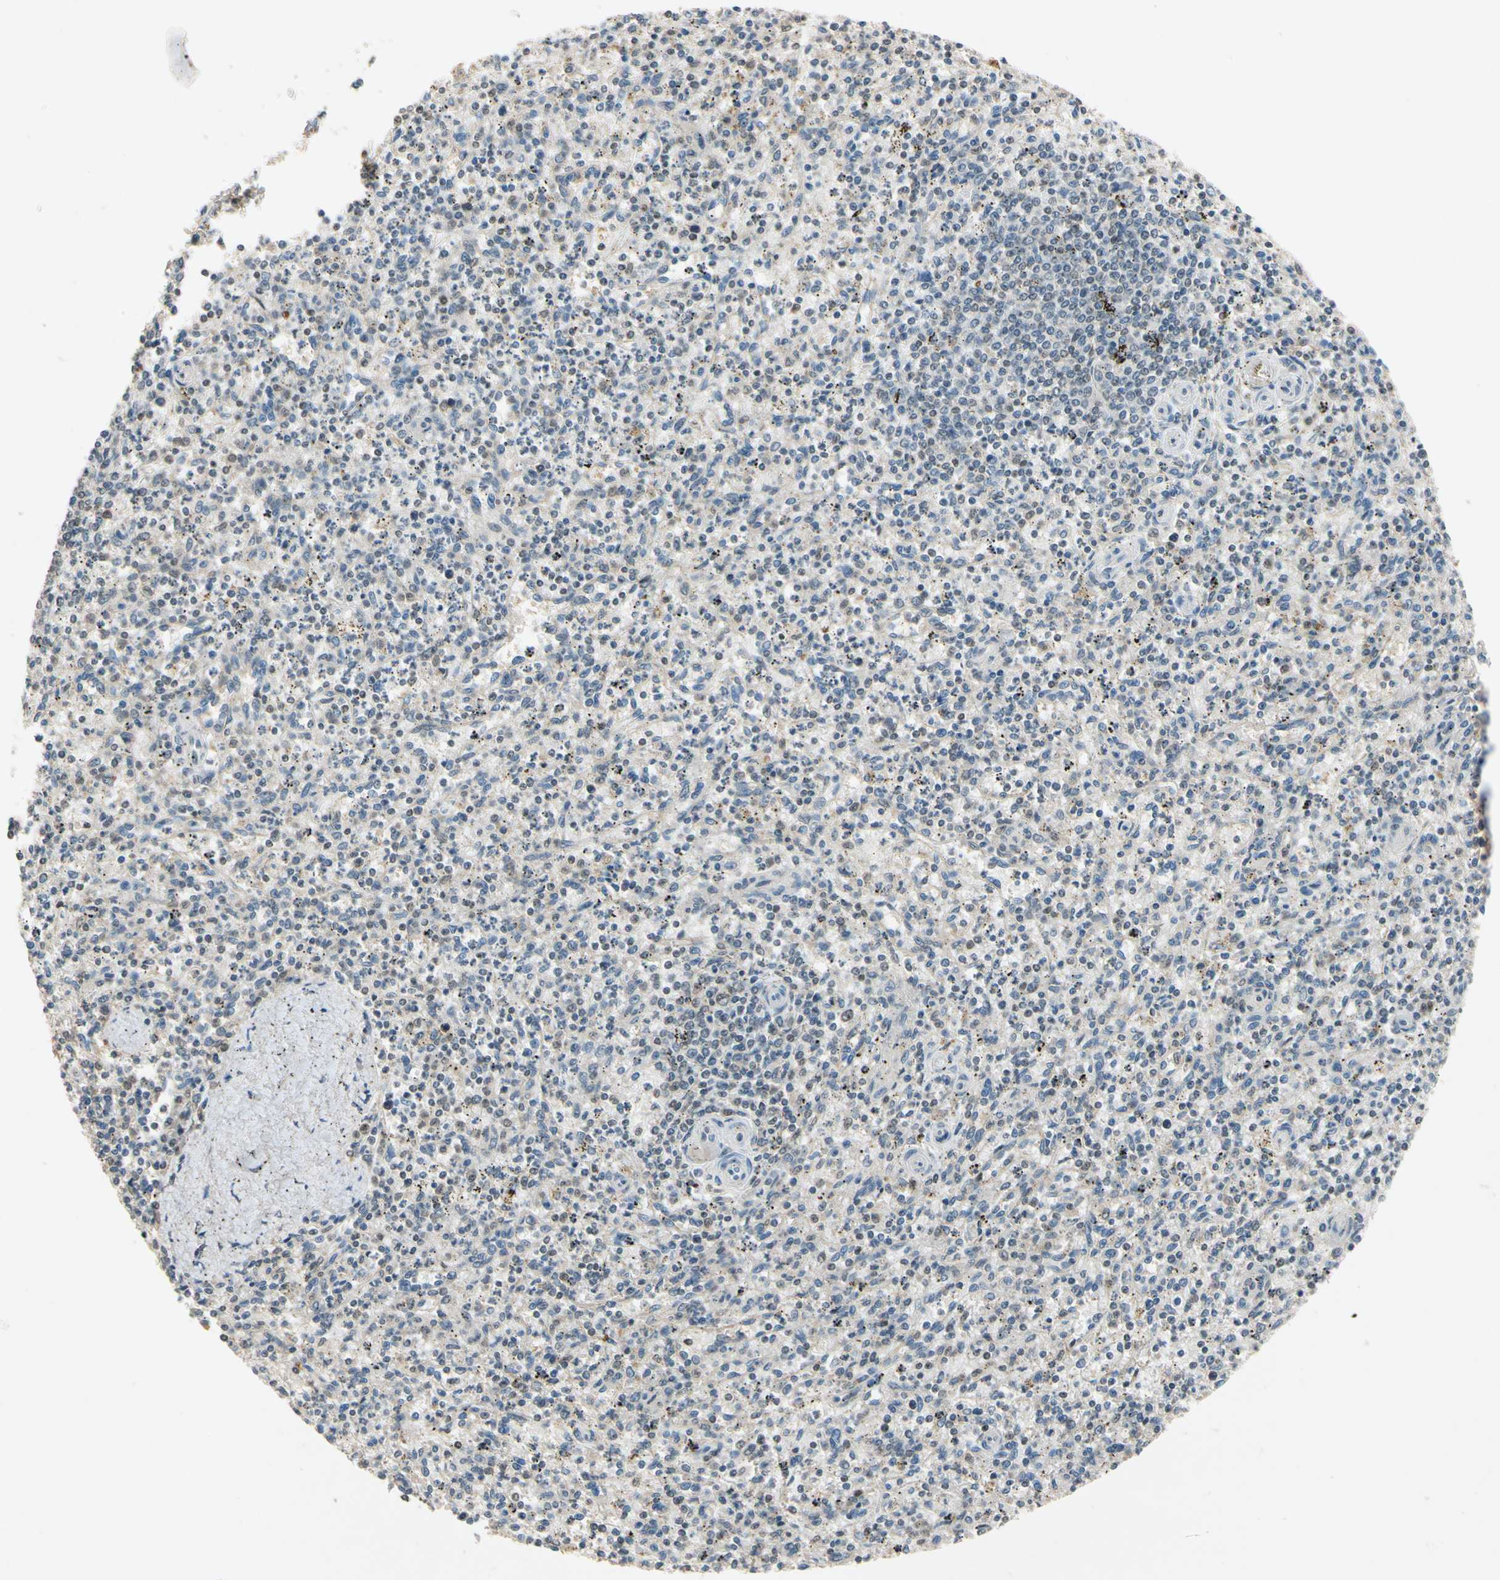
{"staining": {"intensity": "weak", "quantity": "25%-75%", "location": "cytoplasmic/membranous,nuclear"}, "tissue": "spleen", "cell_type": "Cells in red pulp", "image_type": "normal", "snomed": [{"axis": "morphology", "description": "Normal tissue, NOS"}, {"axis": "topography", "description": "Spleen"}], "caption": "Spleen was stained to show a protein in brown. There is low levels of weak cytoplasmic/membranous,nuclear expression in about 25%-75% of cells in red pulp.", "gene": "RIOX2", "patient": {"sex": "male", "age": 72}}